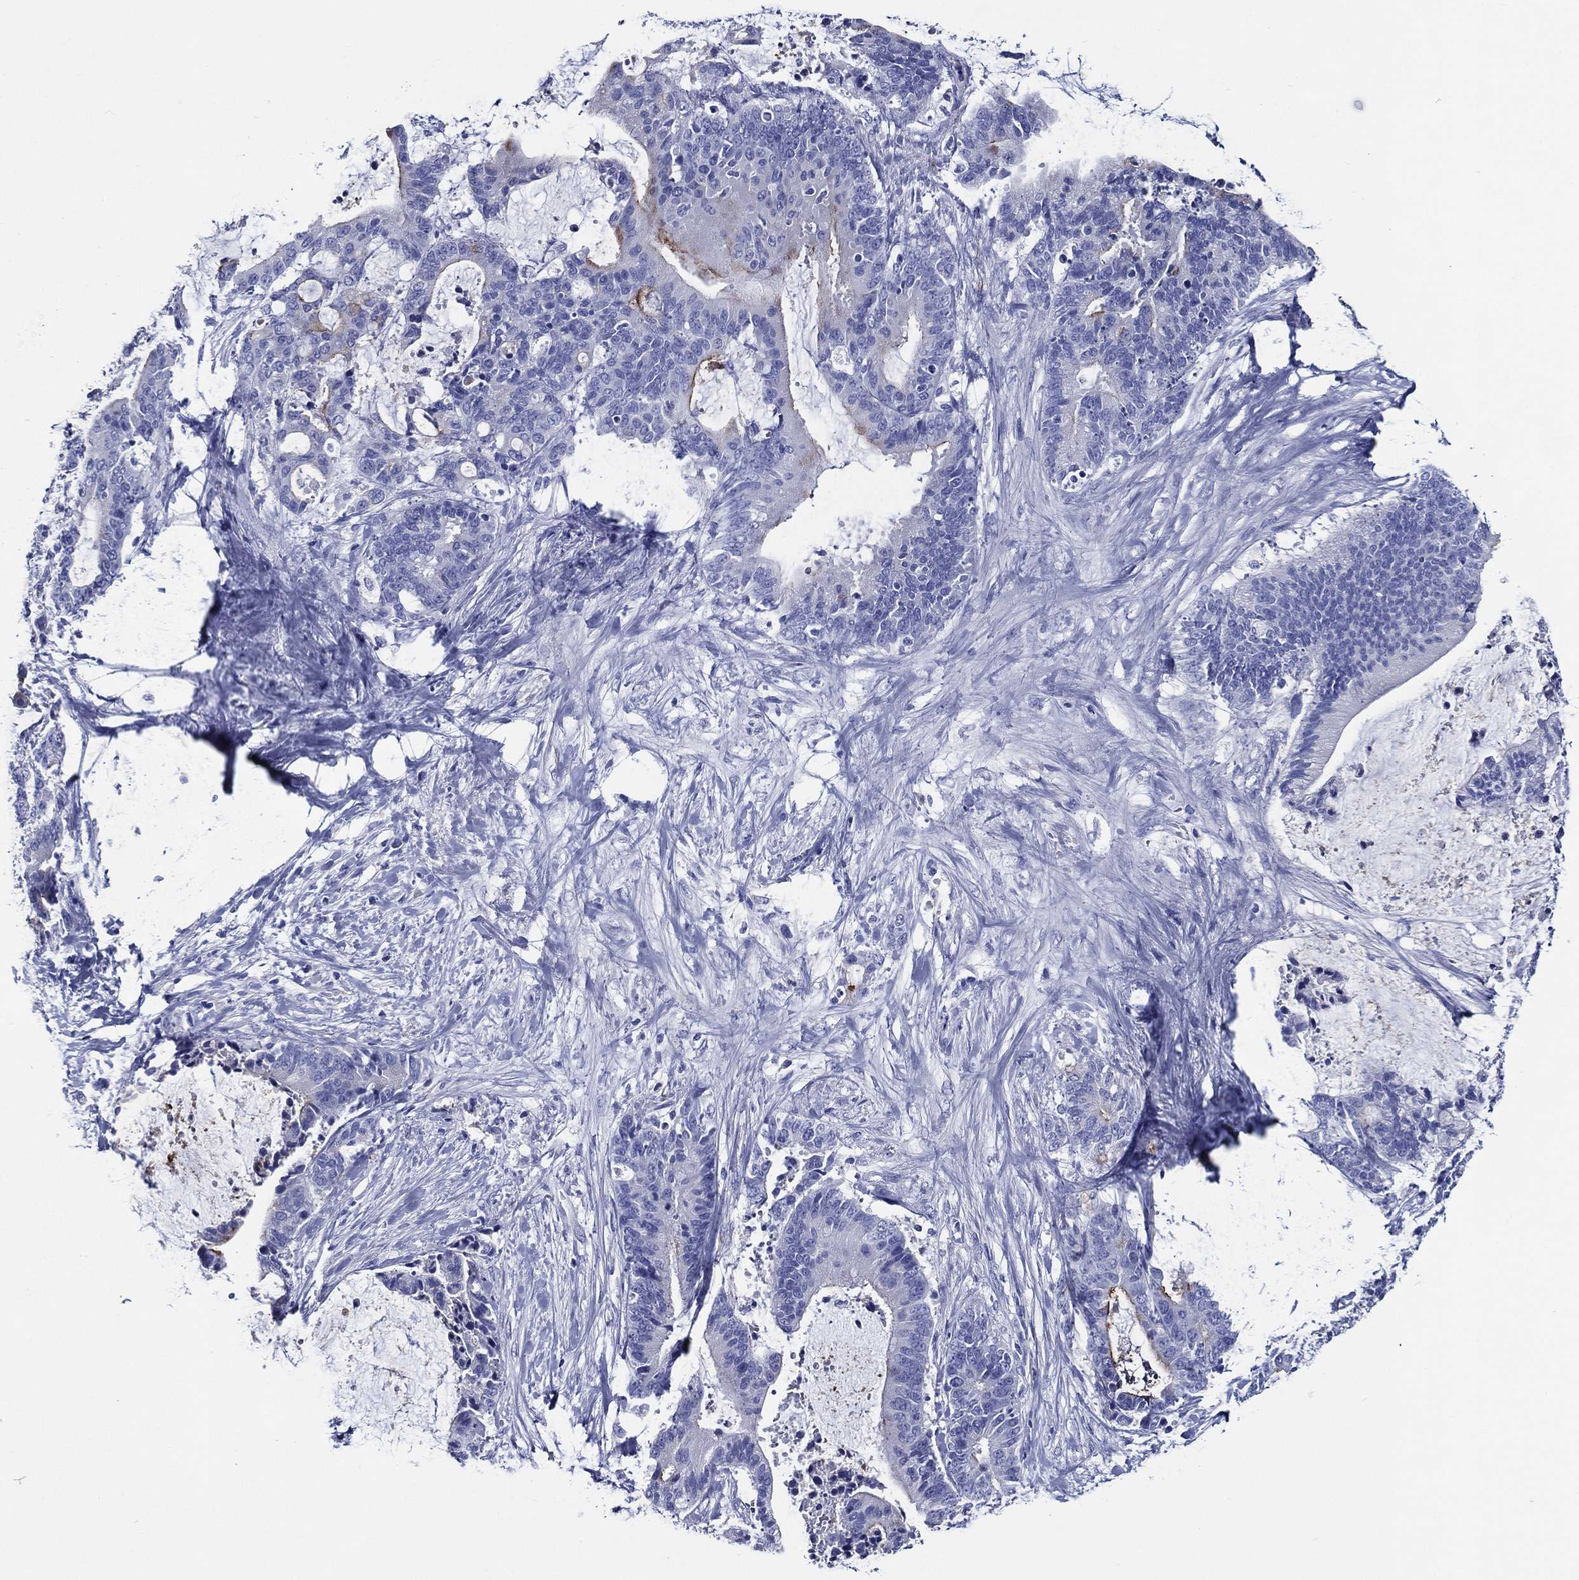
{"staining": {"intensity": "negative", "quantity": "none", "location": "none"}, "tissue": "liver cancer", "cell_type": "Tumor cells", "image_type": "cancer", "snomed": [{"axis": "morphology", "description": "Cholangiocarcinoma"}, {"axis": "topography", "description": "Liver"}], "caption": "Tumor cells show no significant protein expression in liver cancer.", "gene": "ACE2", "patient": {"sex": "female", "age": 73}}